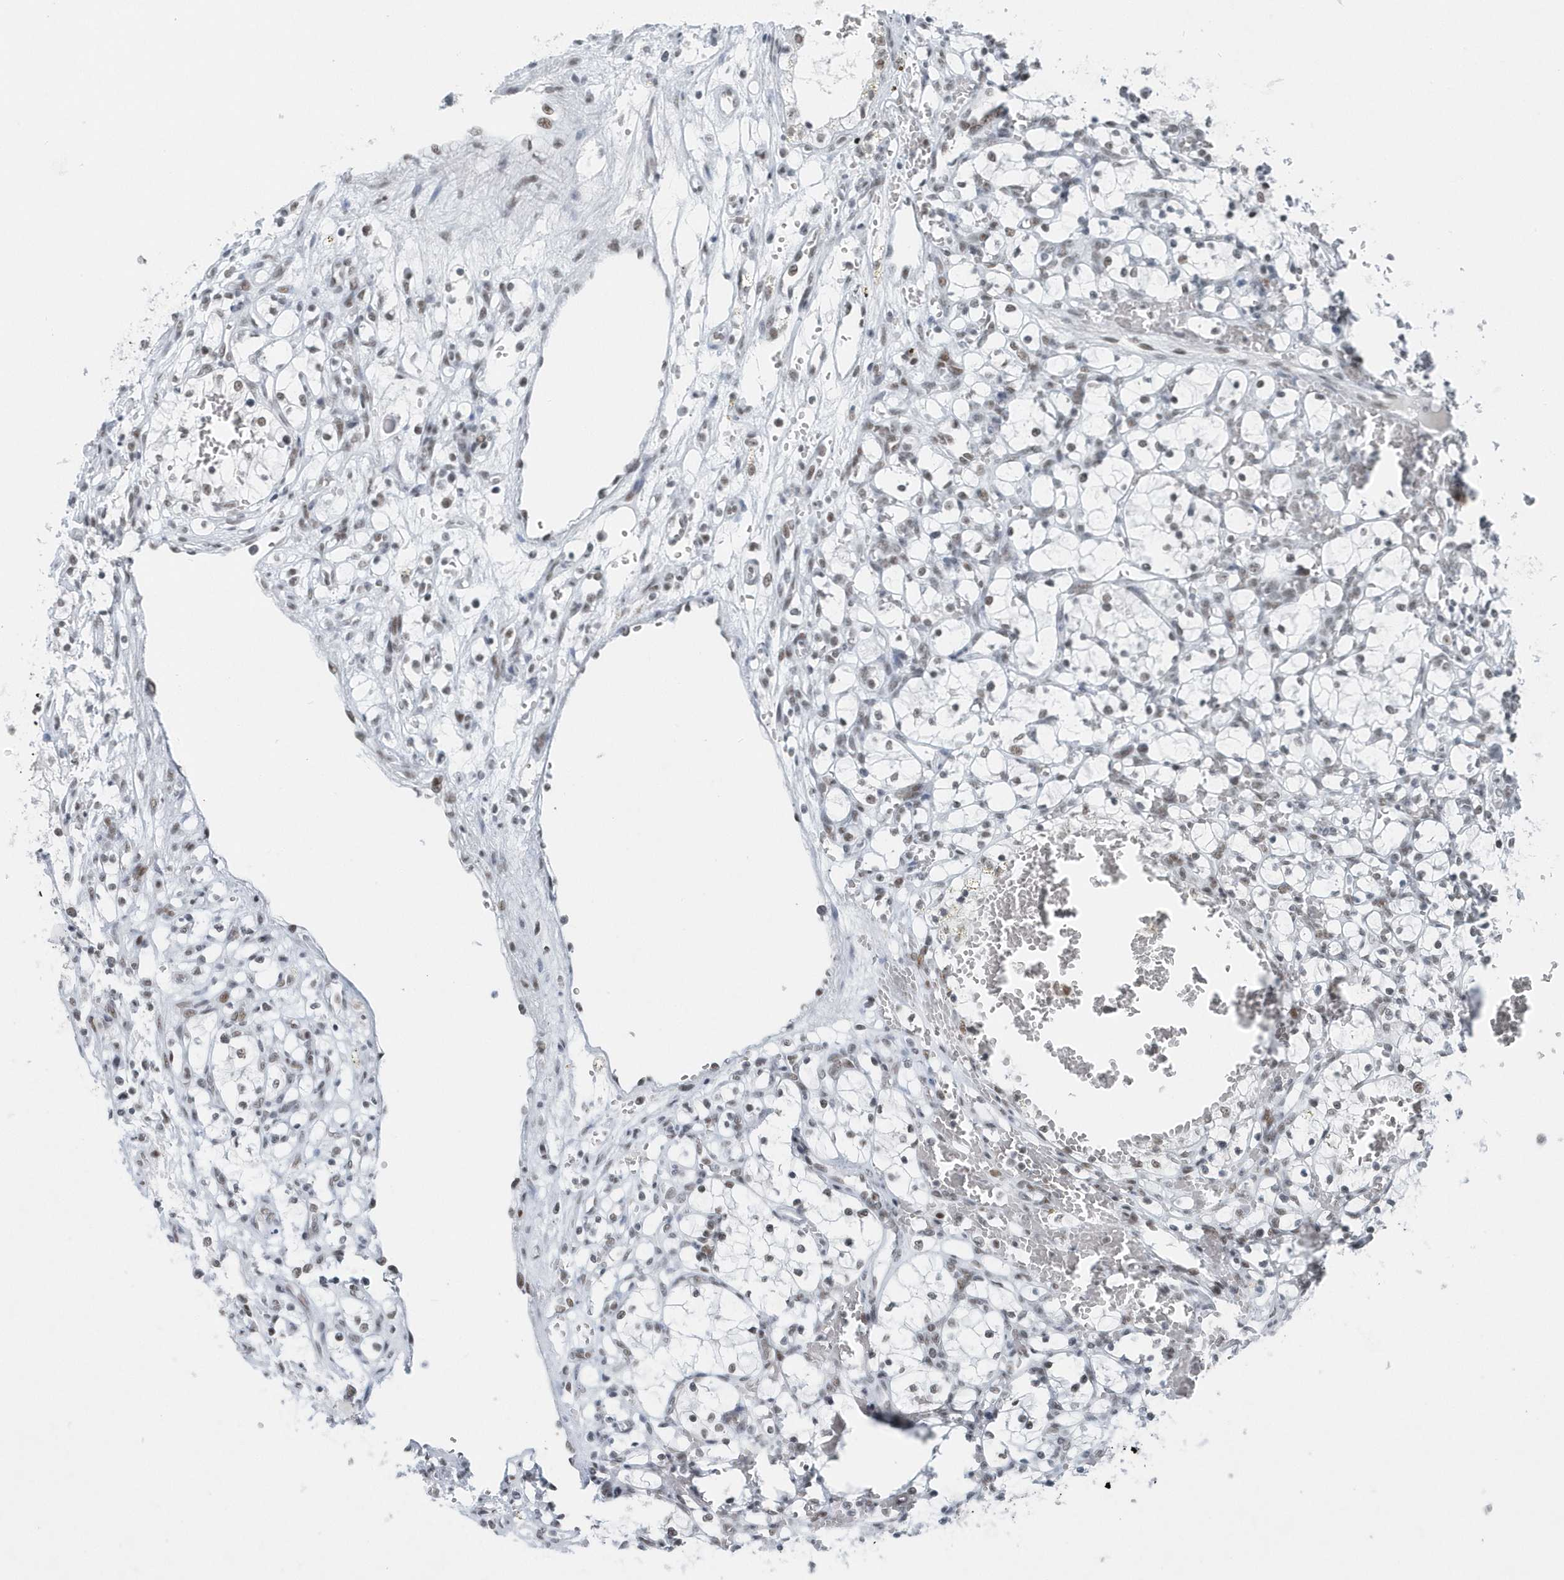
{"staining": {"intensity": "weak", "quantity": "<25%", "location": "nuclear"}, "tissue": "renal cancer", "cell_type": "Tumor cells", "image_type": "cancer", "snomed": [{"axis": "morphology", "description": "Adenocarcinoma, NOS"}, {"axis": "topography", "description": "Kidney"}], "caption": "There is no significant expression in tumor cells of renal cancer. The staining was performed using DAB (3,3'-diaminobenzidine) to visualize the protein expression in brown, while the nuclei were stained in blue with hematoxylin (Magnification: 20x).", "gene": "FIP1L1", "patient": {"sex": "female", "age": 69}}